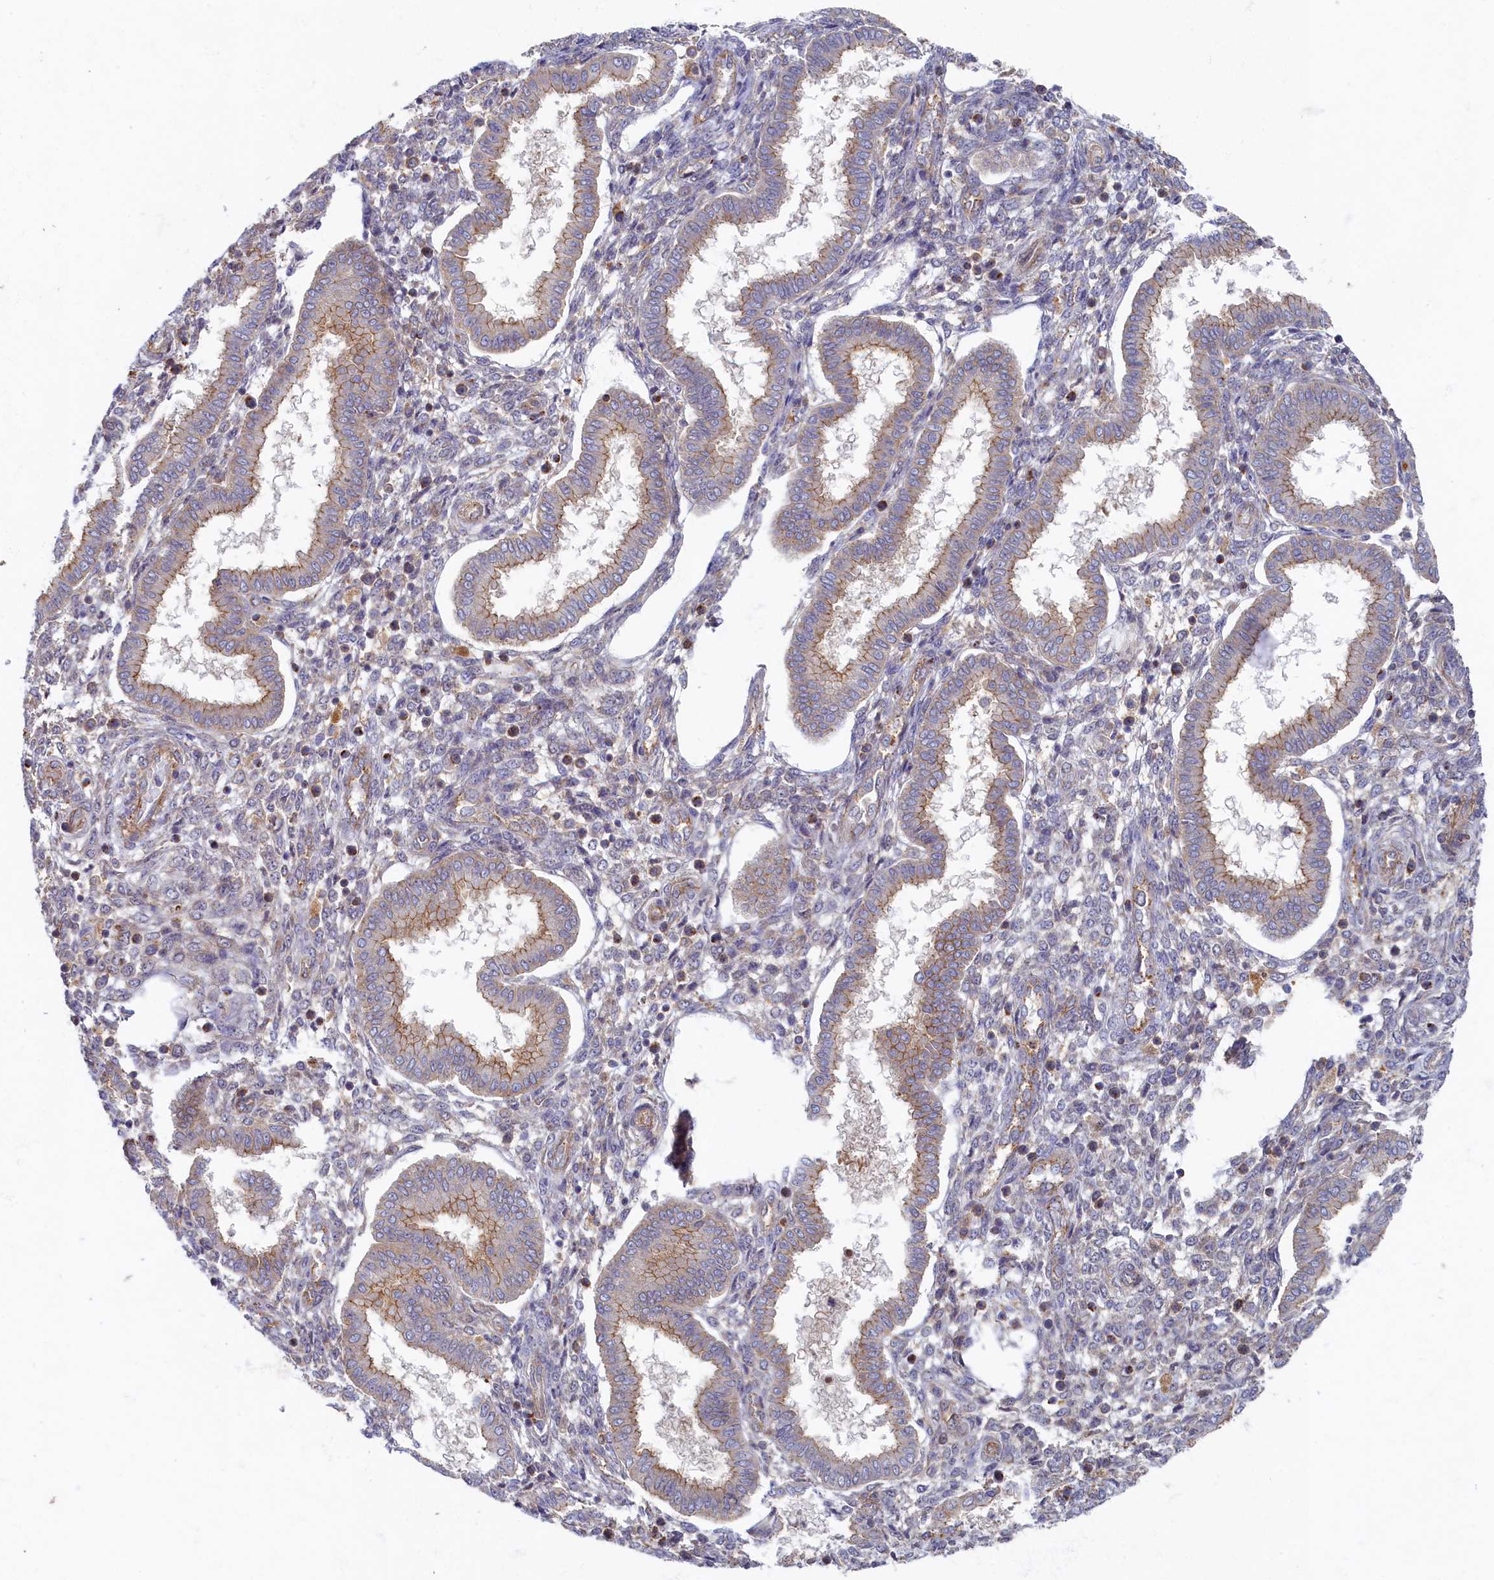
{"staining": {"intensity": "weak", "quantity": "<25%", "location": "cytoplasmic/membranous"}, "tissue": "endometrium", "cell_type": "Cells in endometrial stroma", "image_type": "normal", "snomed": [{"axis": "morphology", "description": "Normal tissue, NOS"}, {"axis": "topography", "description": "Endometrium"}], "caption": "Immunohistochemistry image of benign endometrium: endometrium stained with DAB reveals no significant protein positivity in cells in endometrial stroma.", "gene": "PSMG2", "patient": {"sex": "female", "age": 24}}